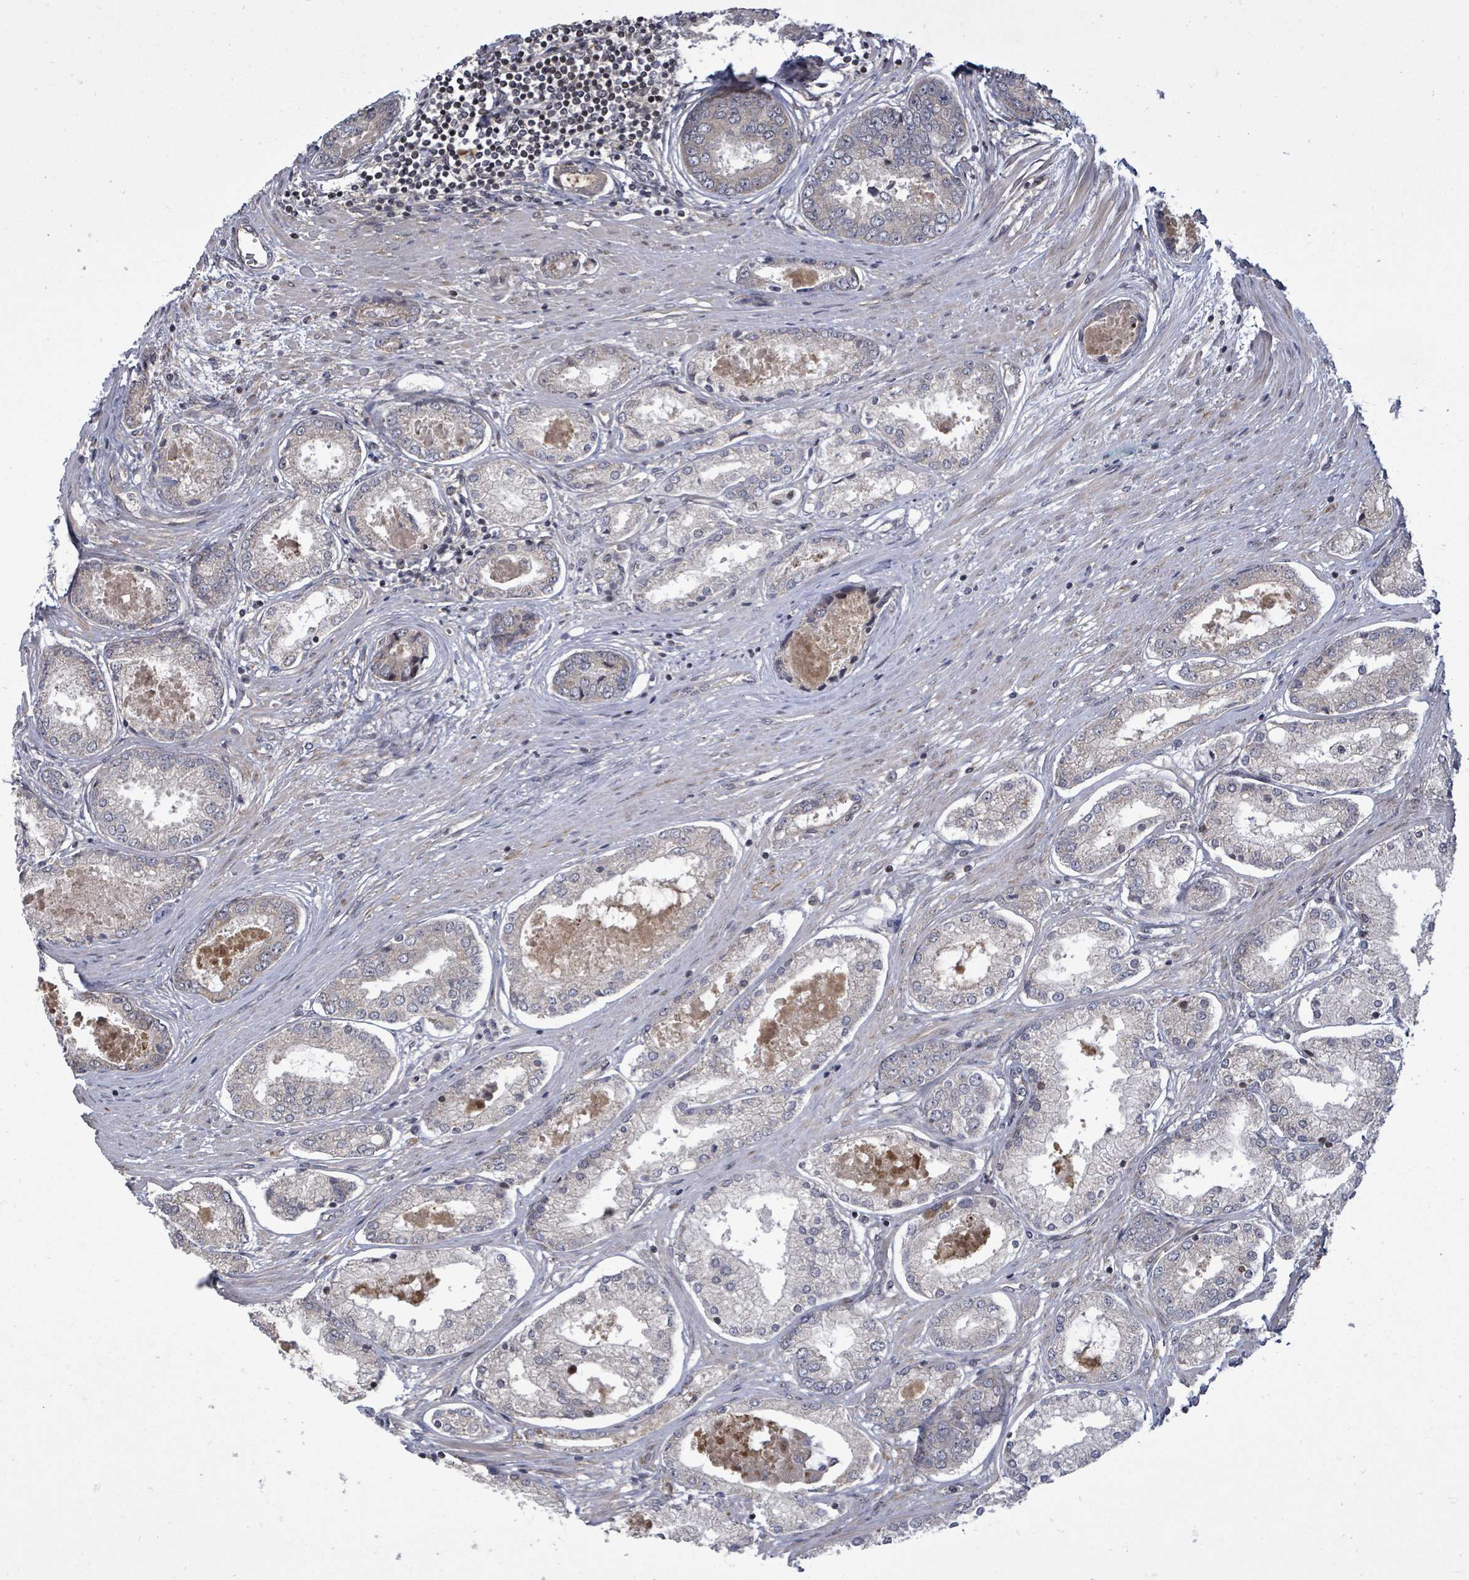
{"staining": {"intensity": "negative", "quantity": "none", "location": "none"}, "tissue": "prostate cancer", "cell_type": "Tumor cells", "image_type": "cancer", "snomed": [{"axis": "morphology", "description": "Adenocarcinoma, Low grade"}, {"axis": "topography", "description": "Prostate"}], "caption": "Tumor cells are negative for brown protein staining in prostate low-grade adenocarcinoma.", "gene": "KRTAP27-1", "patient": {"sex": "male", "age": 68}}